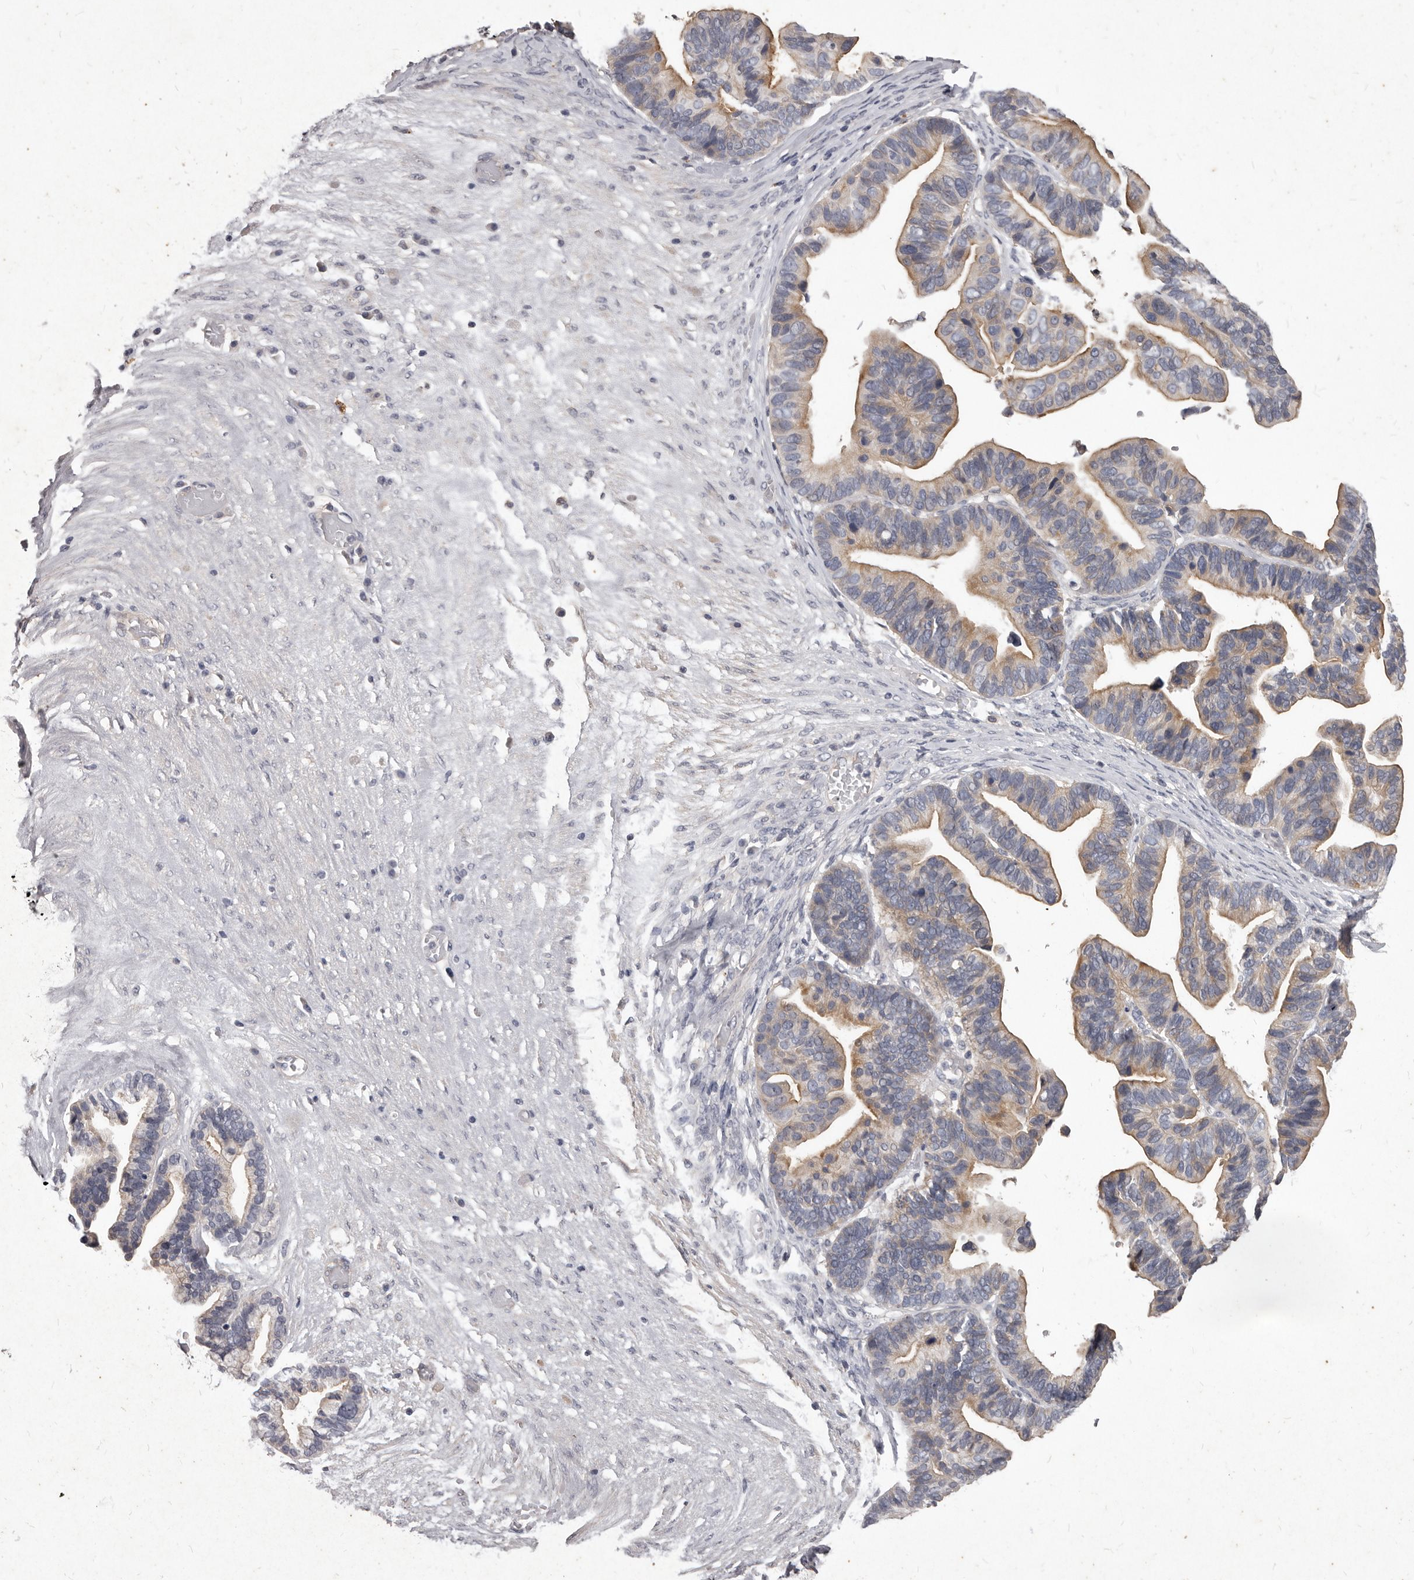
{"staining": {"intensity": "weak", "quantity": ">75%", "location": "cytoplasmic/membranous"}, "tissue": "ovarian cancer", "cell_type": "Tumor cells", "image_type": "cancer", "snomed": [{"axis": "morphology", "description": "Cystadenocarcinoma, serous, NOS"}, {"axis": "topography", "description": "Ovary"}], "caption": "A high-resolution micrograph shows immunohistochemistry staining of ovarian serous cystadenocarcinoma, which reveals weak cytoplasmic/membranous staining in approximately >75% of tumor cells. Immunohistochemistry (ihc) stains the protein in brown and the nuclei are stained blue.", "gene": "GPRC5C", "patient": {"sex": "female", "age": 56}}